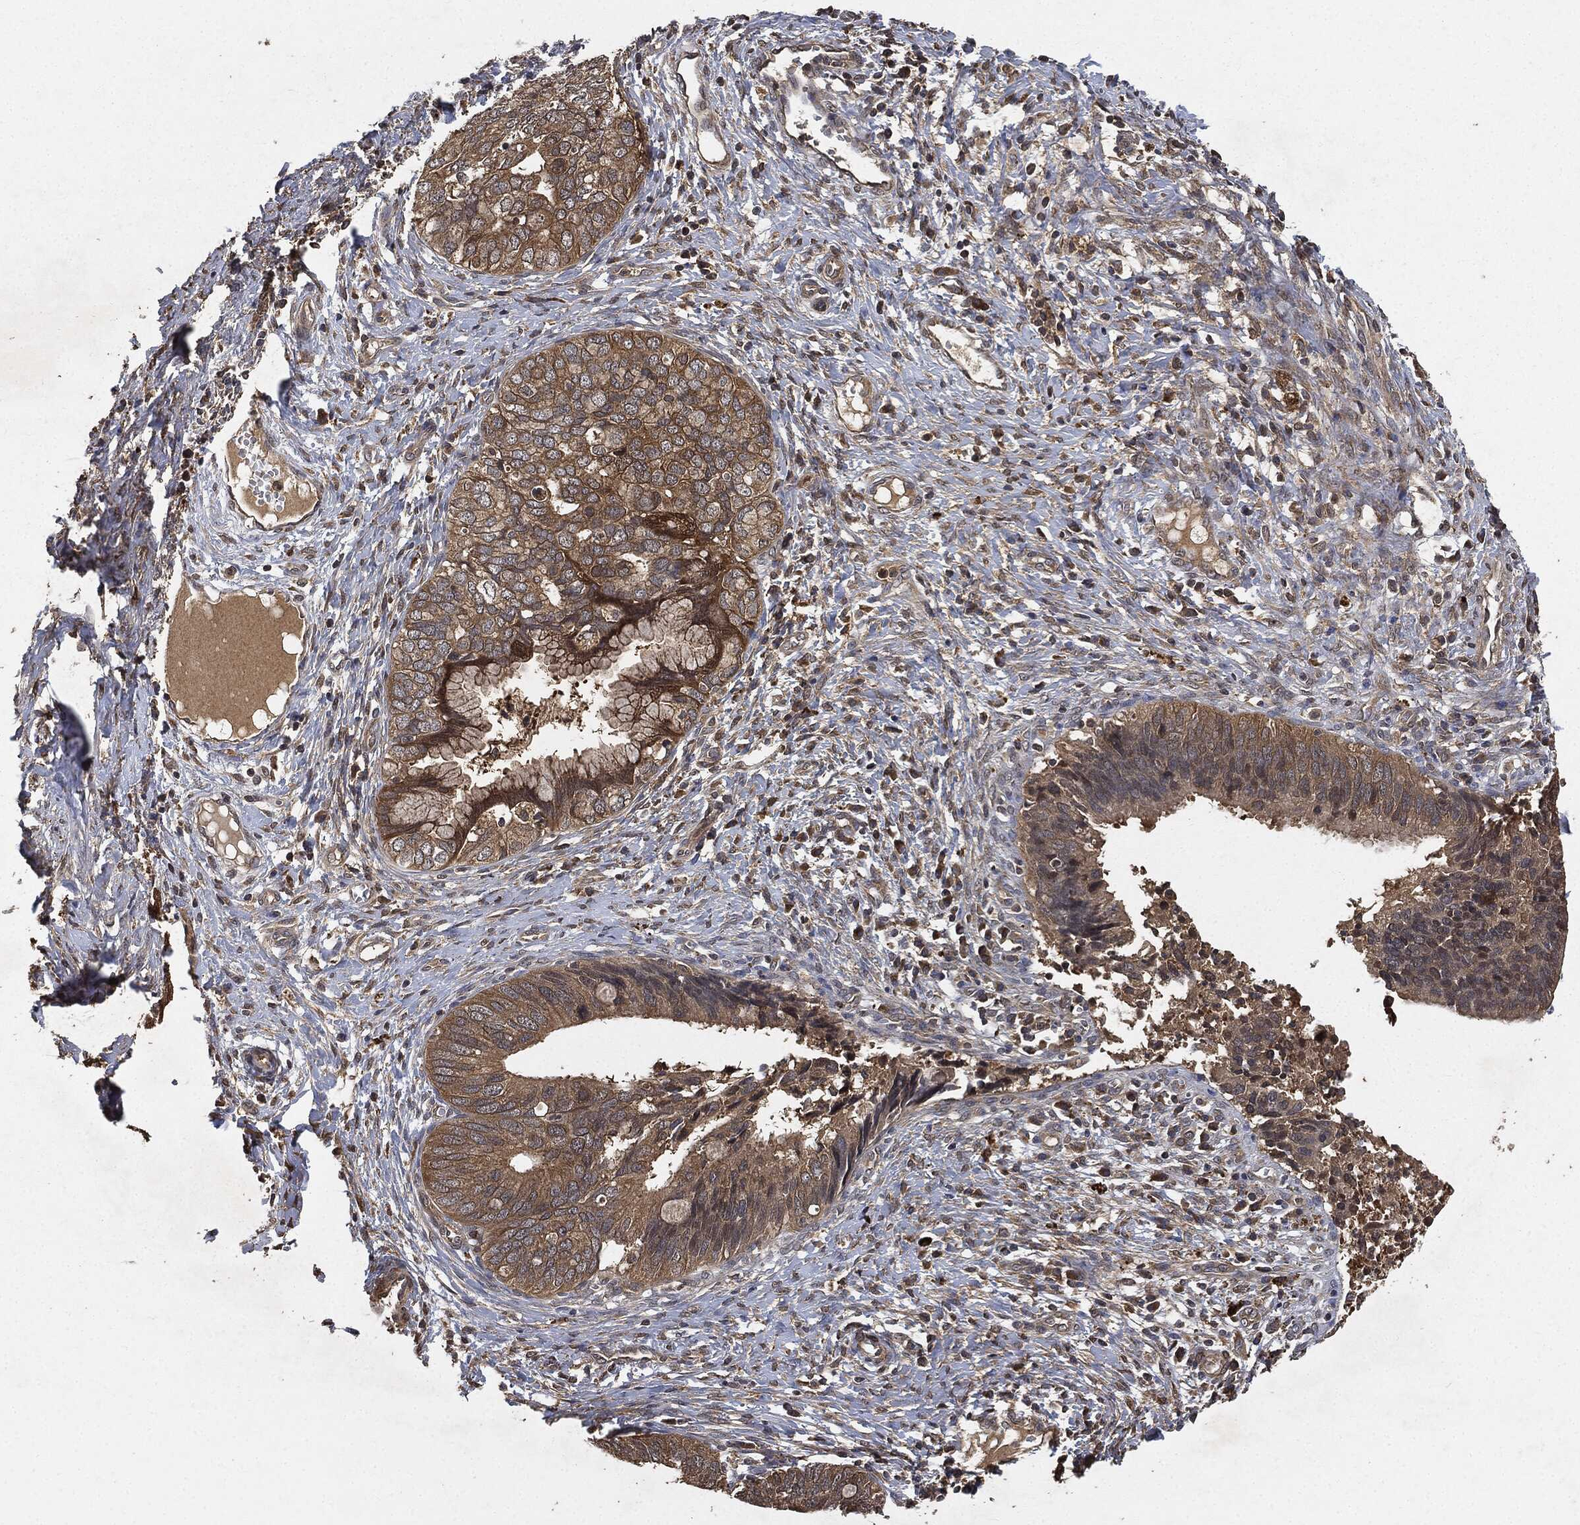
{"staining": {"intensity": "moderate", "quantity": ">75%", "location": "cytoplasmic/membranous"}, "tissue": "cervical cancer", "cell_type": "Tumor cells", "image_type": "cancer", "snomed": [{"axis": "morphology", "description": "Adenocarcinoma, NOS"}, {"axis": "topography", "description": "Cervix"}], "caption": "A medium amount of moderate cytoplasmic/membranous expression is present in about >75% of tumor cells in cervical adenocarcinoma tissue.", "gene": "BRAF", "patient": {"sex": "female", "age": 42}}